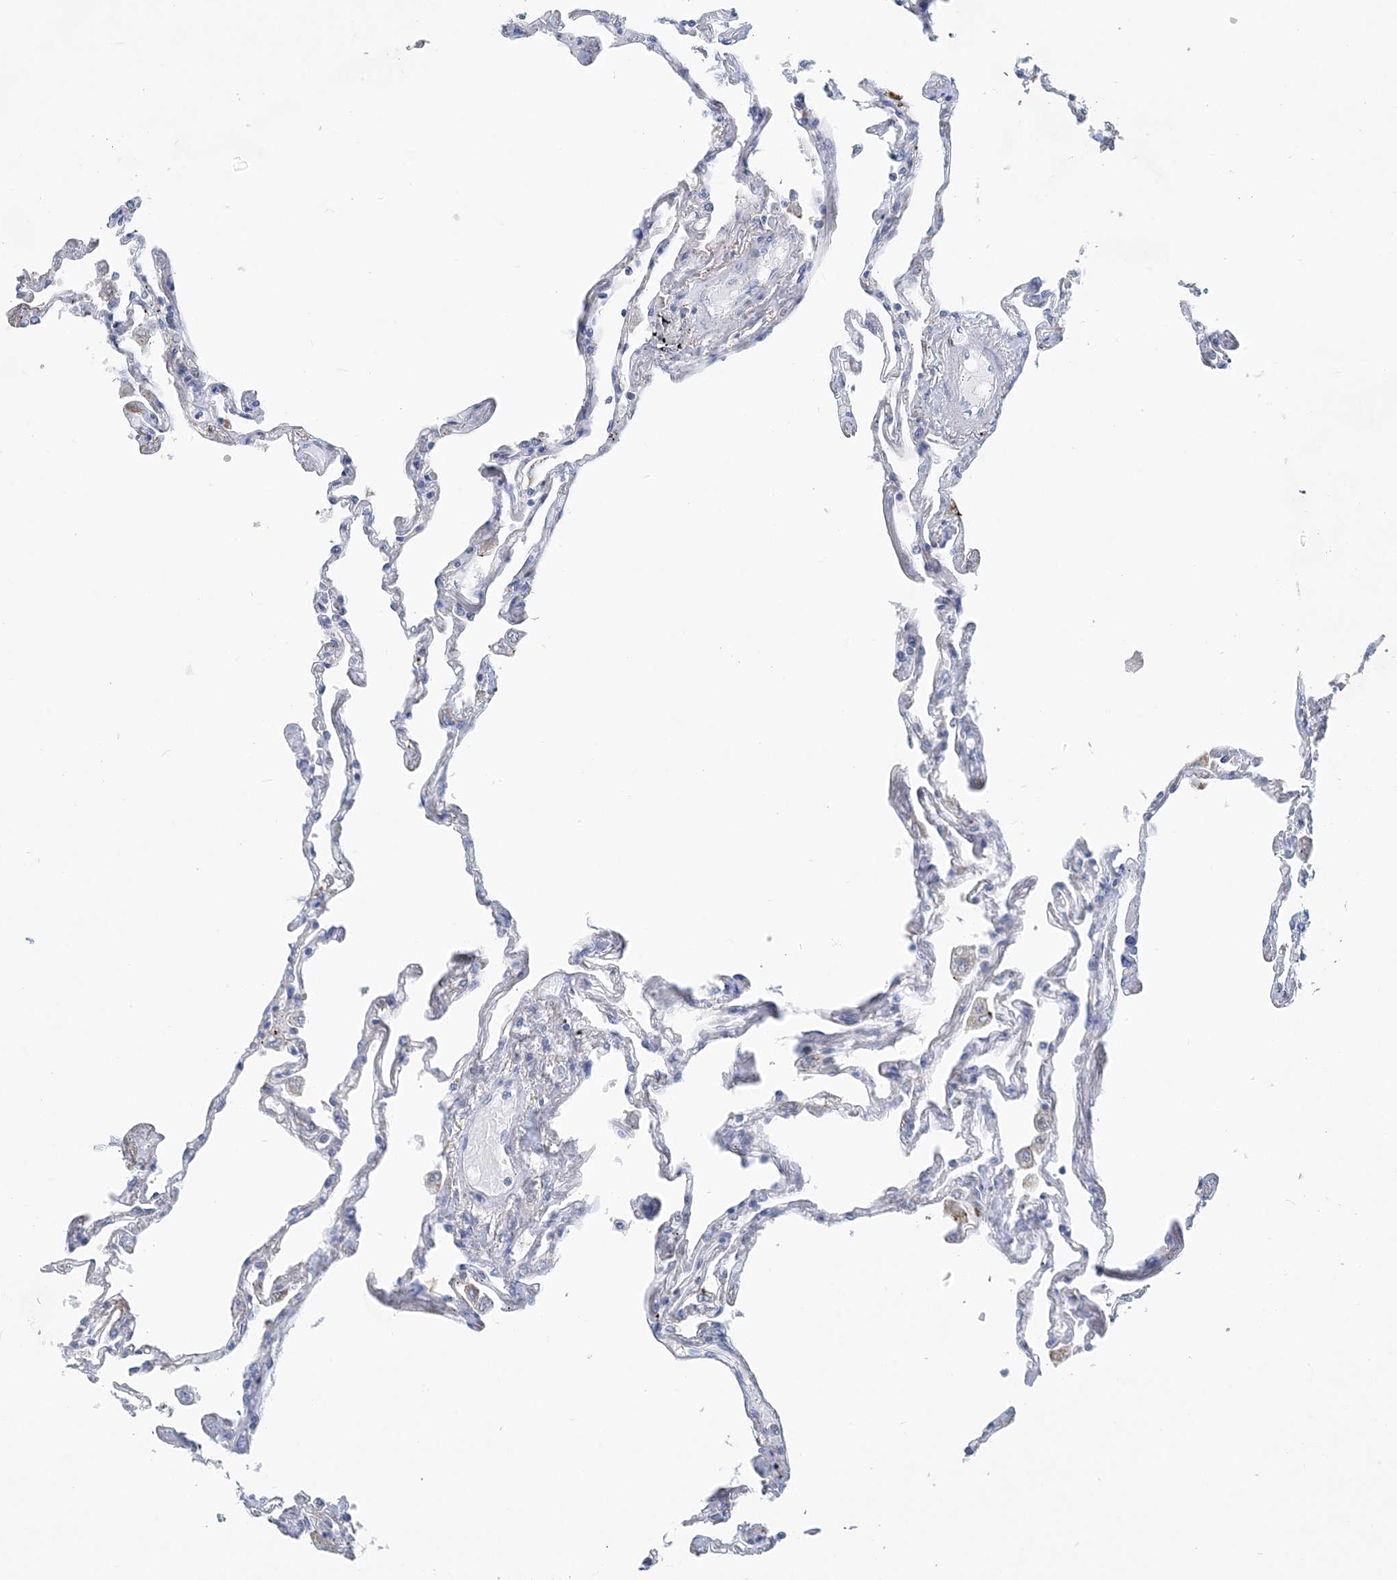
{"staining": {"intensity": "negative", "quantity": "none", "location": "none"}, "tissue": "lung", "cell_type": "Alveolar cells", "image_type": "normal", "snomed": [{"axis": "morphology", "description": "Normal tissue, NOS"}, {"axis": "topography", "description": "Lung"}], "caption": "This is a image of immunohistochemistry staining of benign lung, which shows no staining in alveolar cells.", "gene": "NKX6", "patient": {"sex": "female", "age": 67}}